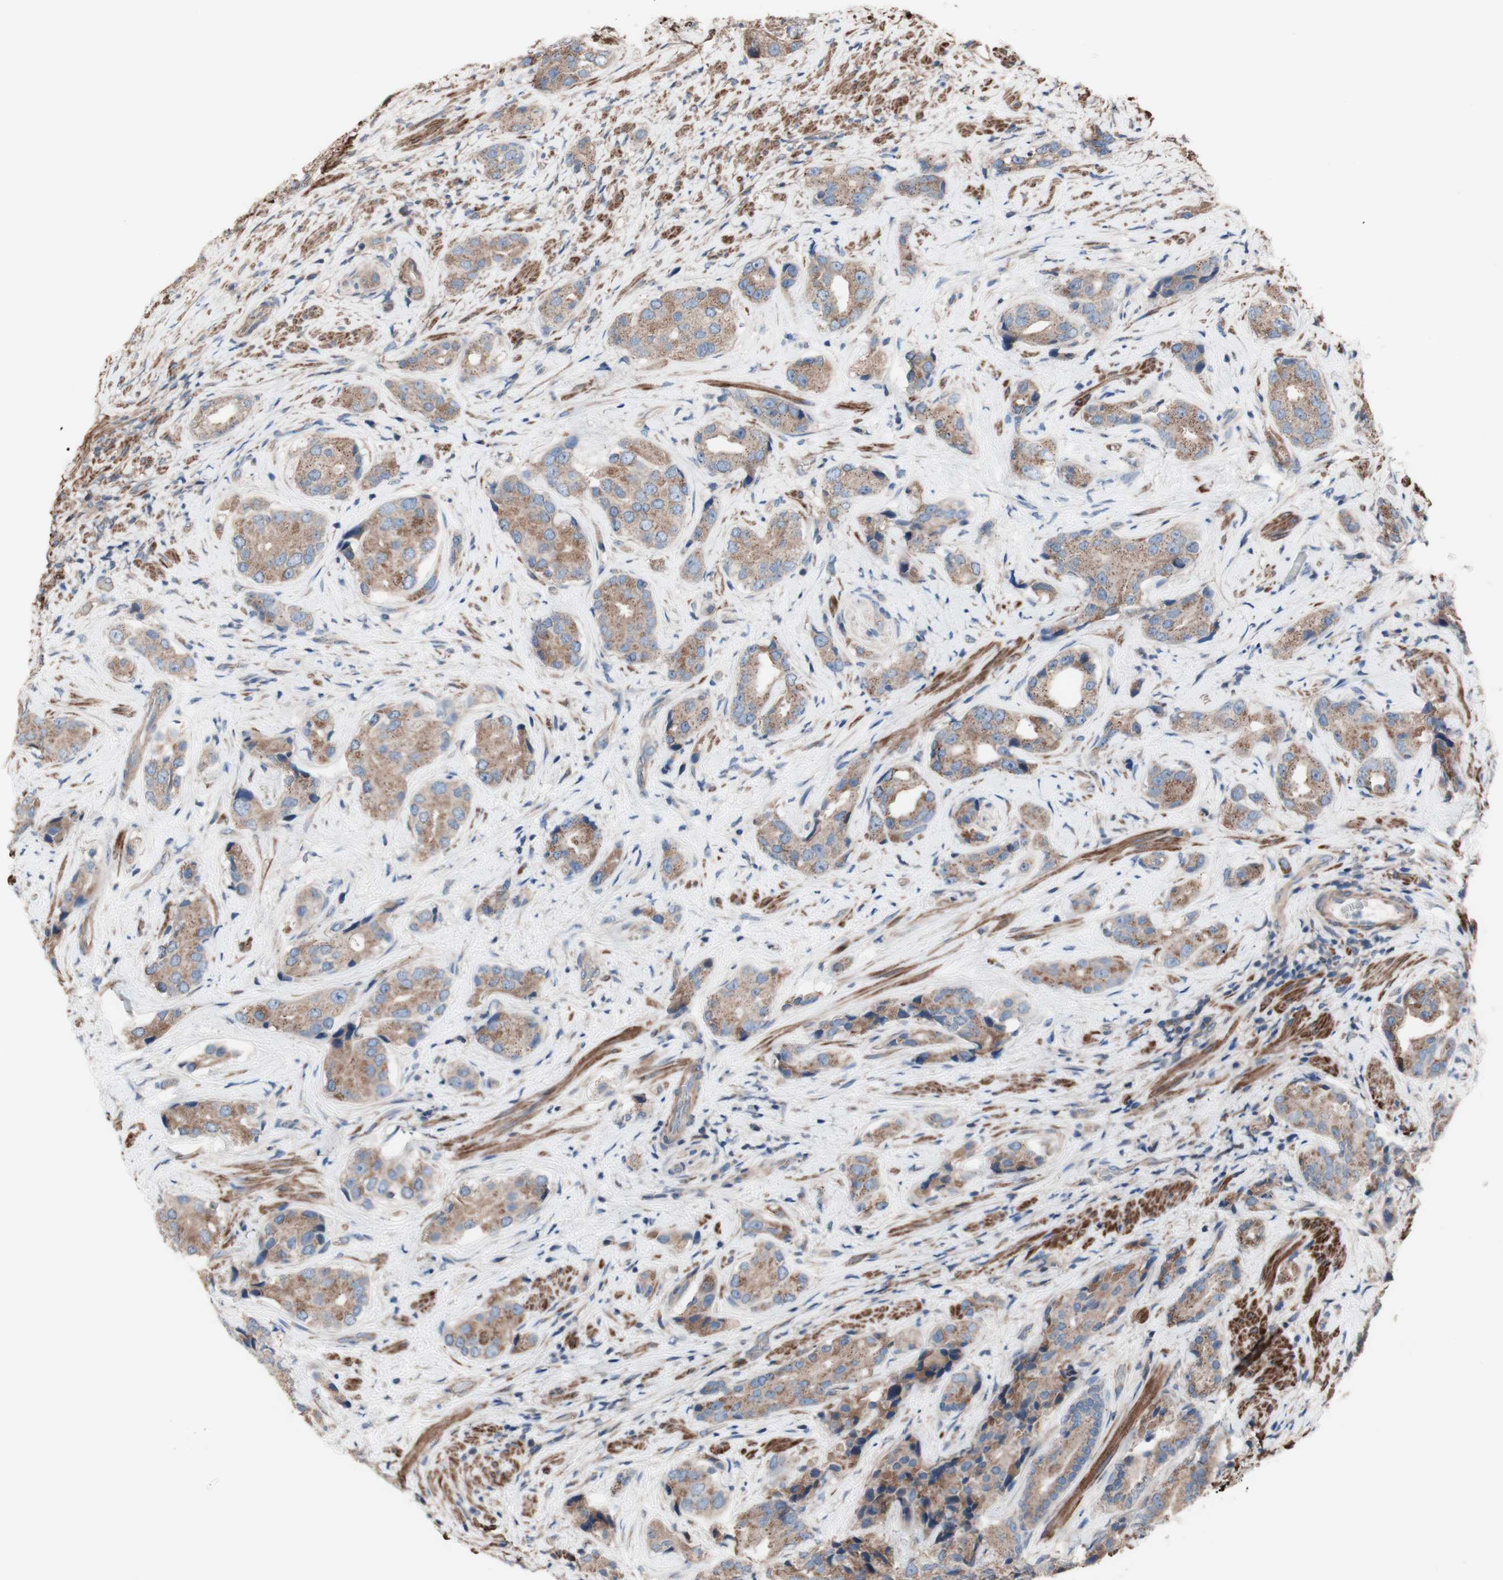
{"staining": {"intensity": "moderate", "quantity": ">75%", "location": "cytoplasmic/membranous"}, "tissue": "prostate cancer", "cell_type": "Tumor cells", "image_type": "cancer", "snomed": [{"axis": "morphology", "description": "Adenocarcinoma, High grade"}, {"axis": "topography", "description": "Prostate"}], "caption": "Immunohistochemical staining of human prostate cancer reveals moderate cytoplasmic/membranous protein expression in about >75% of tumor cells. Using DAB (brown) and hematoxylin (blue) stains, captured at high magnification using brightfield microscopy.", "gene": "COPB1", "patient": {"sex": "male", "age": 71}}